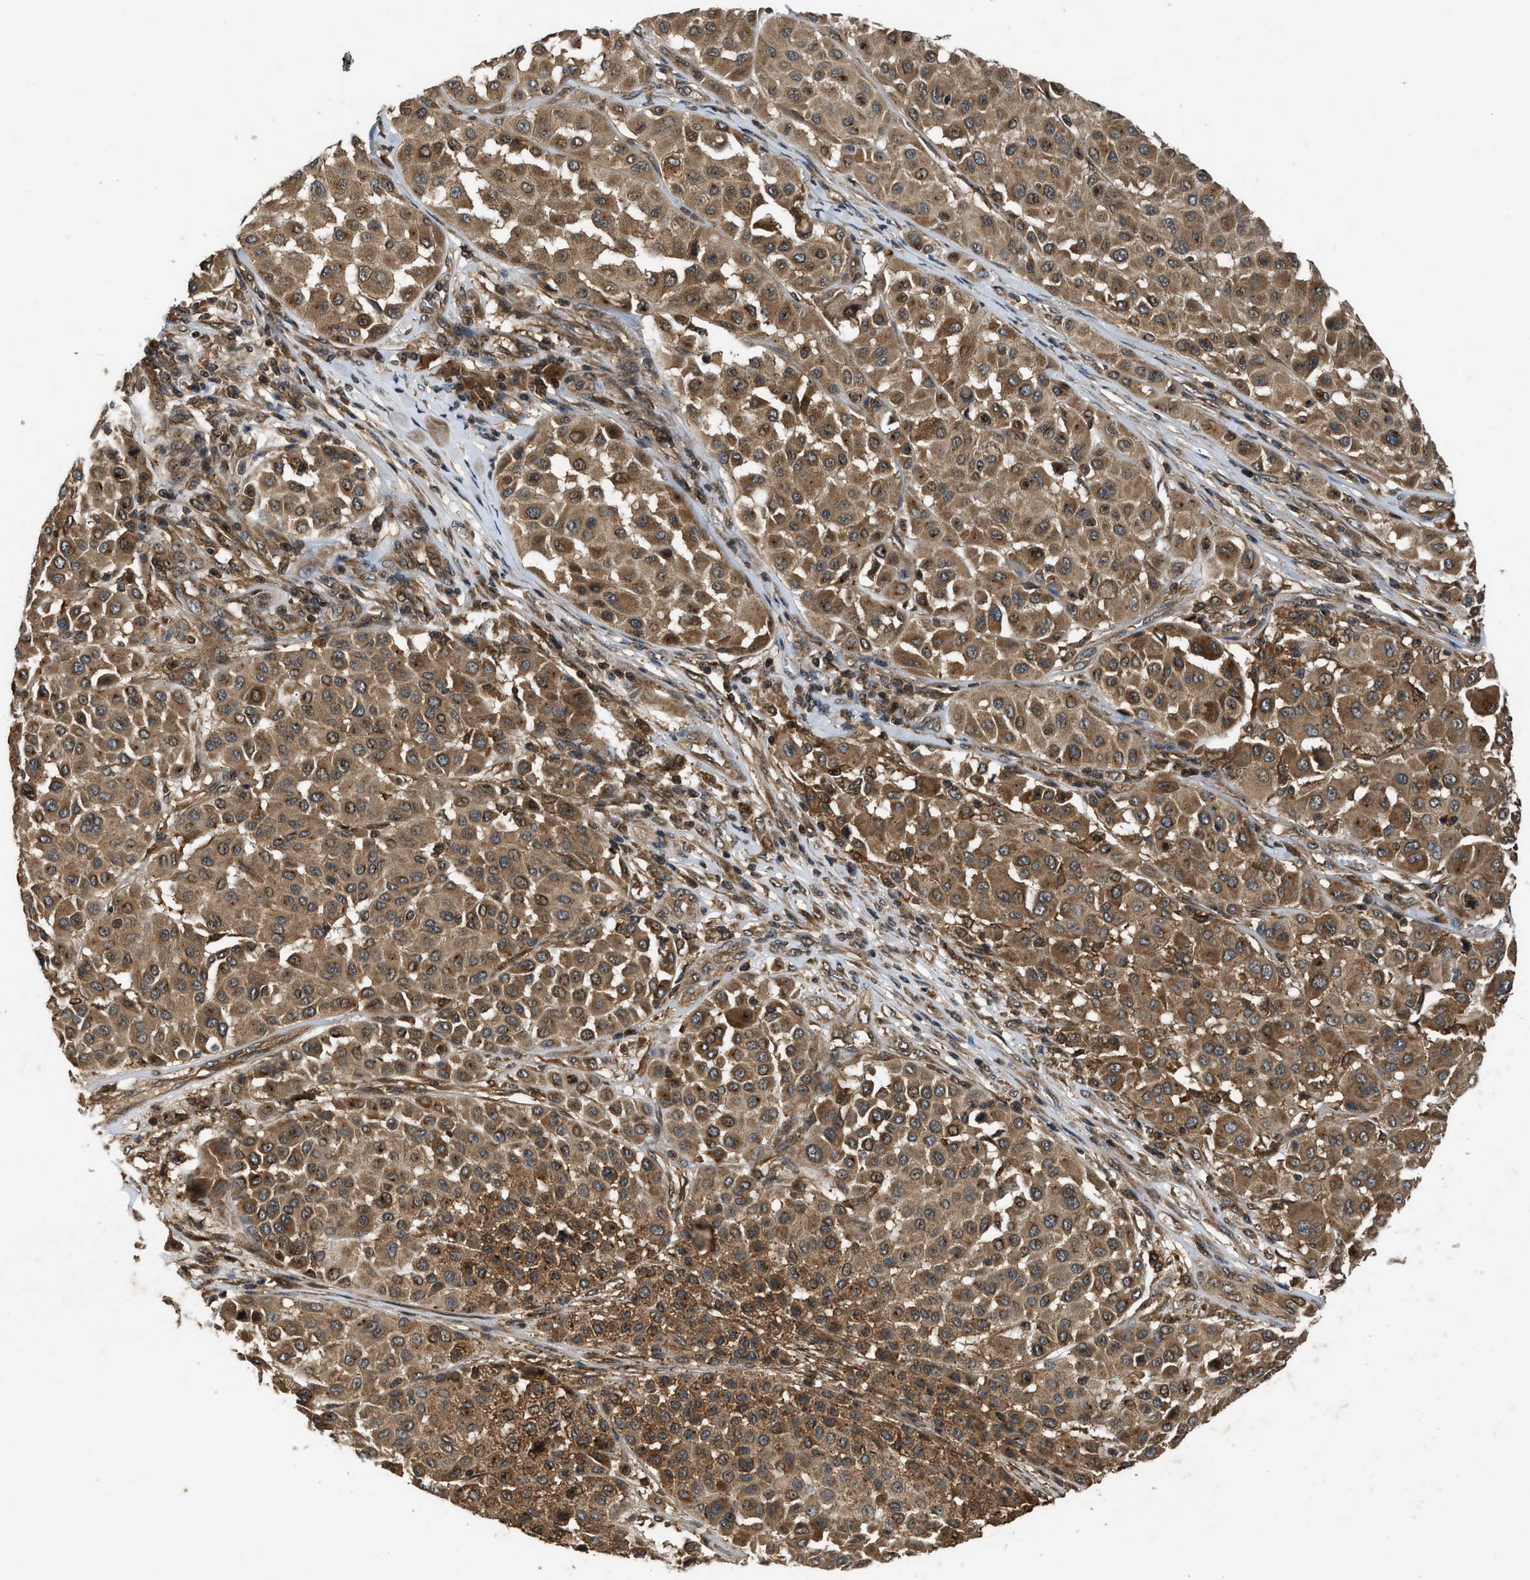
{"staining": {"intensity": "moderate", "quantity": ">75%", "location": "cytoplasmic/membranous"}, "tissue": "melanoma", "cell_type": "Tumor cells", "image_type": "cancer", "snomed": [{"axis": "morphology", "description": "Malignant melanoma, Metastatic site"}, {"axis": "topography", "description": "Soft tissue"}], "caption": "Malignant melanoma (metastatic site) stained for a protein displays moderate cytoplasmic/membranous positivity in tumor cells.", "gene": "RPS6KB1", "patient": {"sex": "male", "age": 41}}